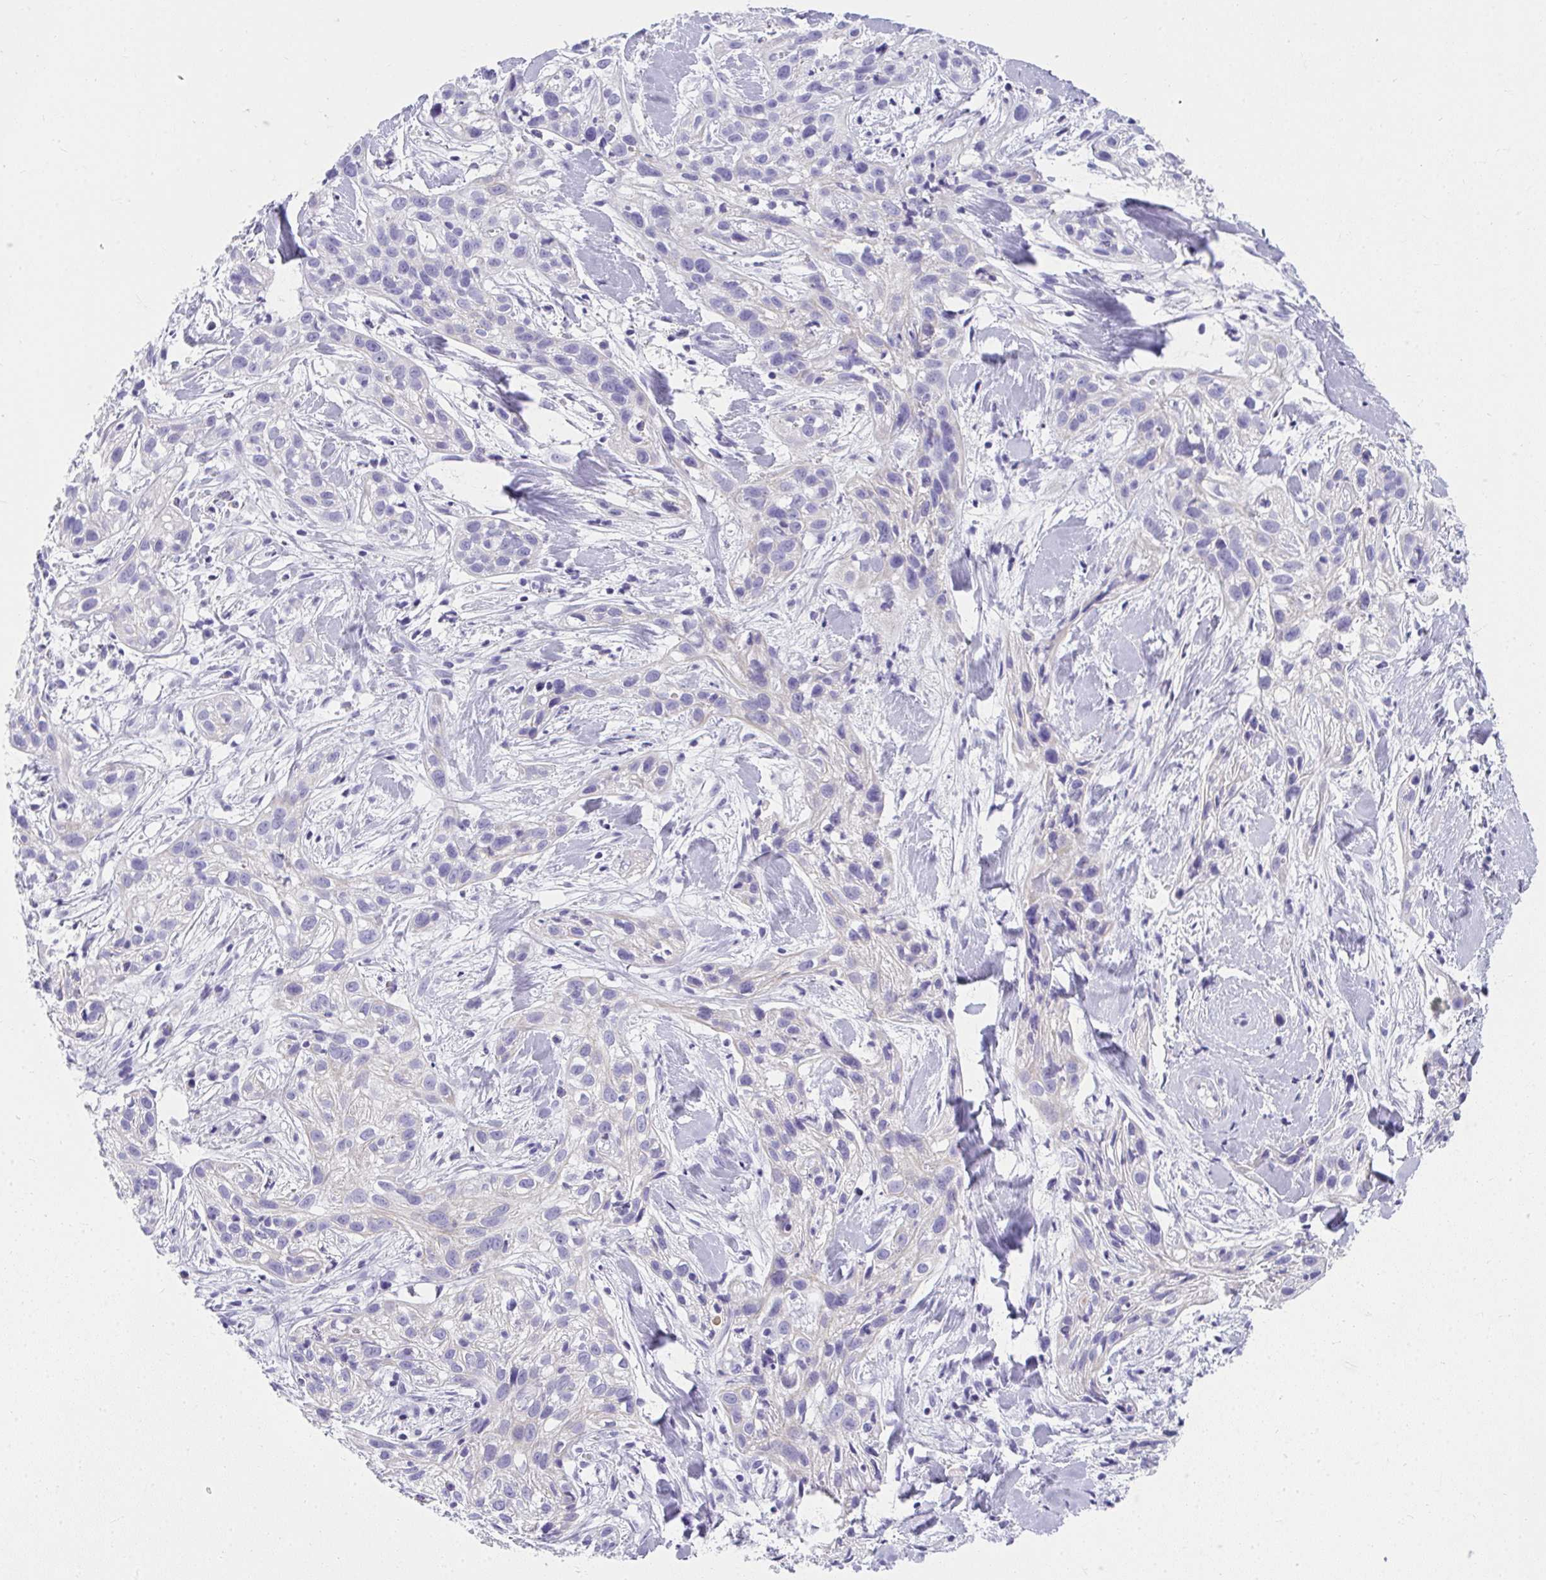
{"staining": {"intensity": "negative", "quantity": "none", "location": "none"}, "tissue": "skin cancer", "cell_type": "Tumor cells", "image_type": "cancer", "snomed": [{"axis": "morphology", "description": "Squamous cell carcinoma, NOS"}, {"axis": "topography", "description": "Skin"}], "caption": "This micrograph is of skin cancer (squamous cell carcinoma) stained with IHC to label a protein in brown with the nuclei are counter-stained blue. There is no expression in tumor cells. (DAB (3,3'-diaminobenzidine) immunohistochemistry (IHC) with hematoxylin counter stain).", "gene": "ZSWIM3", "patient": {"sex": "male", "age": 82}}